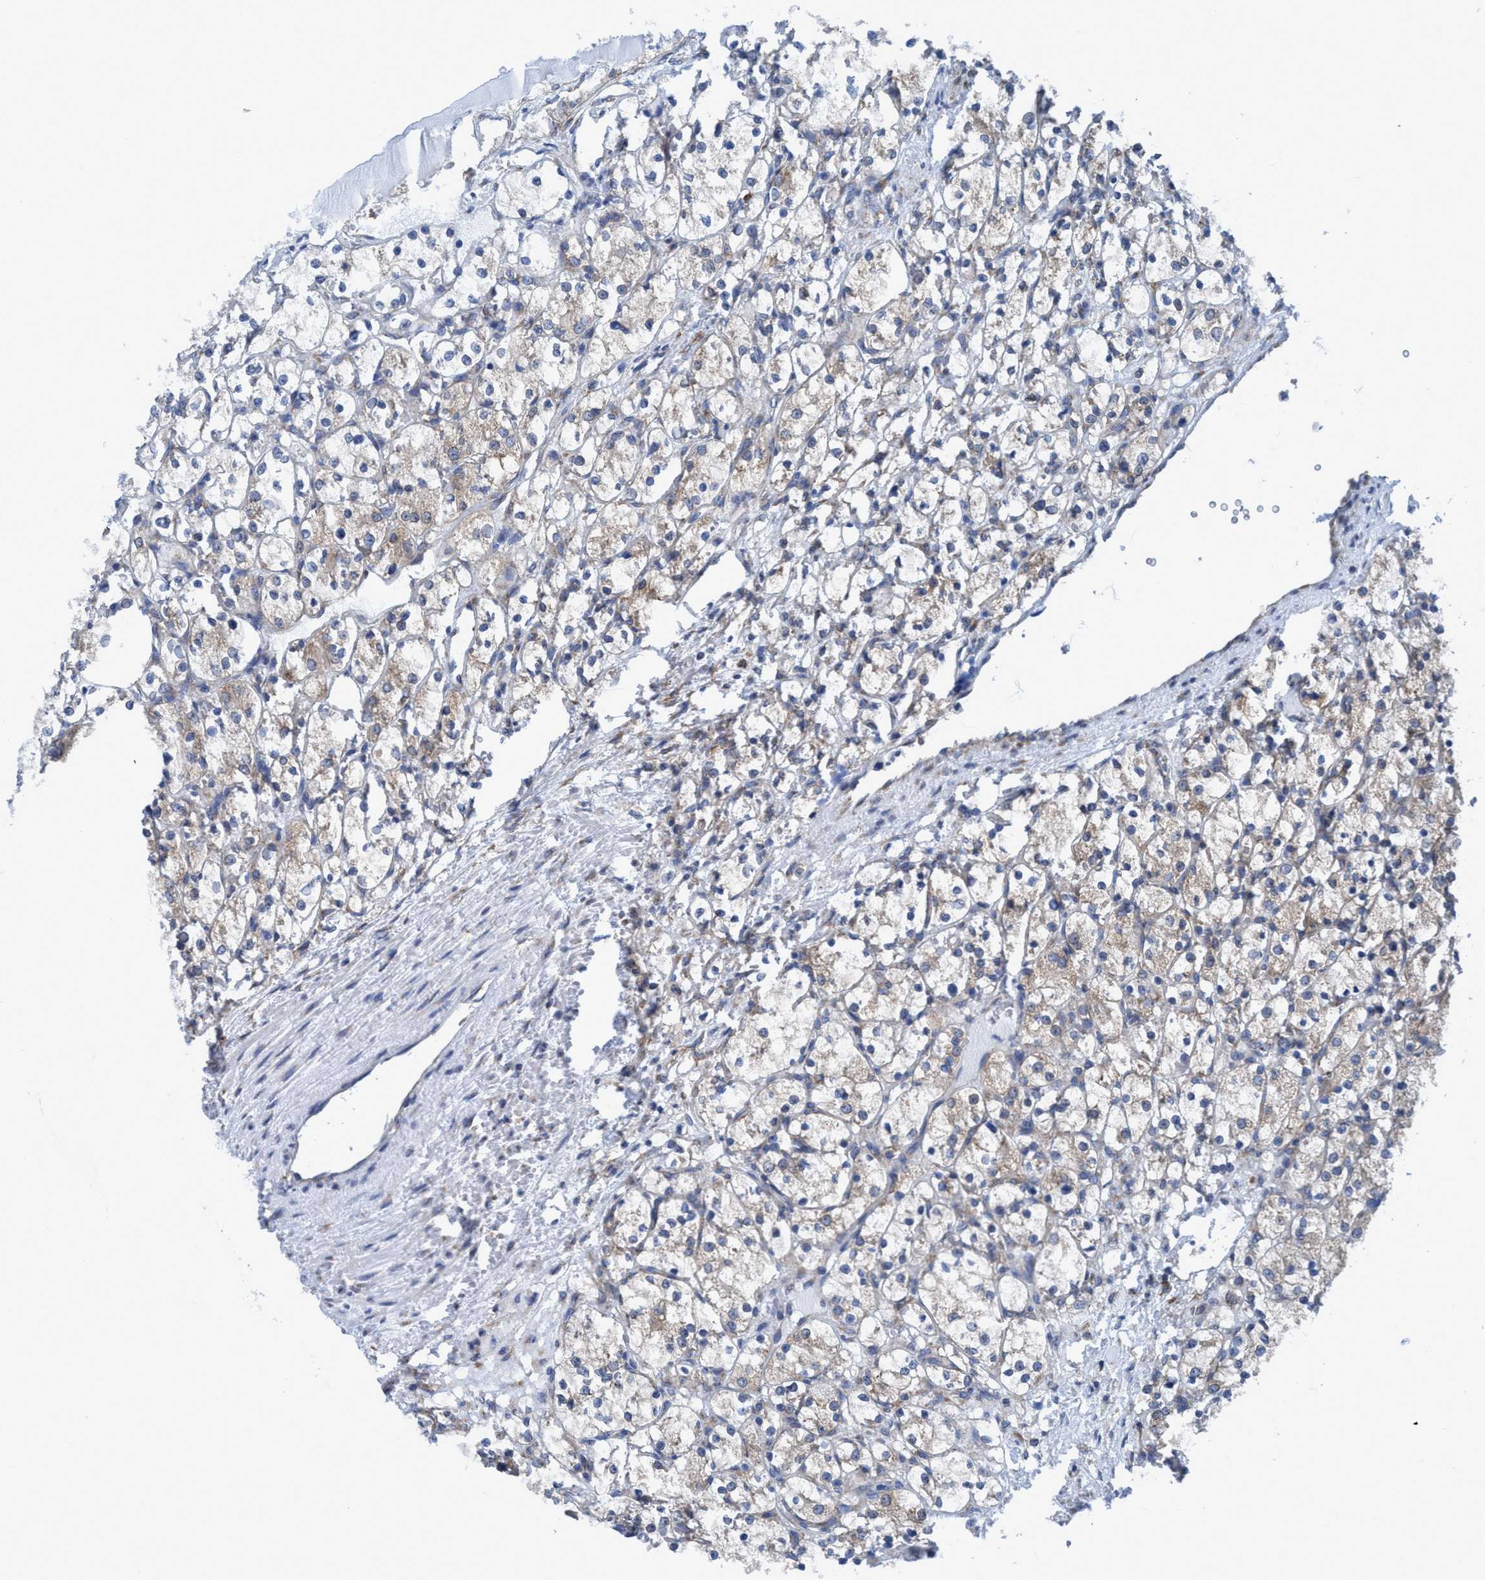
{"staining": {"intensity": "weak", "quantity": ">75%", "location": "cytoplasmic/membranous"}, "tissue": "renal cancer", "cell_type": "Tumor cells", "image_type": "cancer", "snomed": [{"axis": "morphology", "description": "Adenocarcinoma, NOS"}, {"axis": "topography", "description": "Kidney"}], "caption": "Immunohistochemical staining of adenocarcinoma (renal) displays weak cytoplasmic/membranous protein staining in approximately >75% of tumor cells. The staining was performed using DAB, with brown indicating positive protein expression. Nuclei are stained blue with hematoxylin.", "gene": "NMT1", "patient": {"sex": "female", "age": 69}}